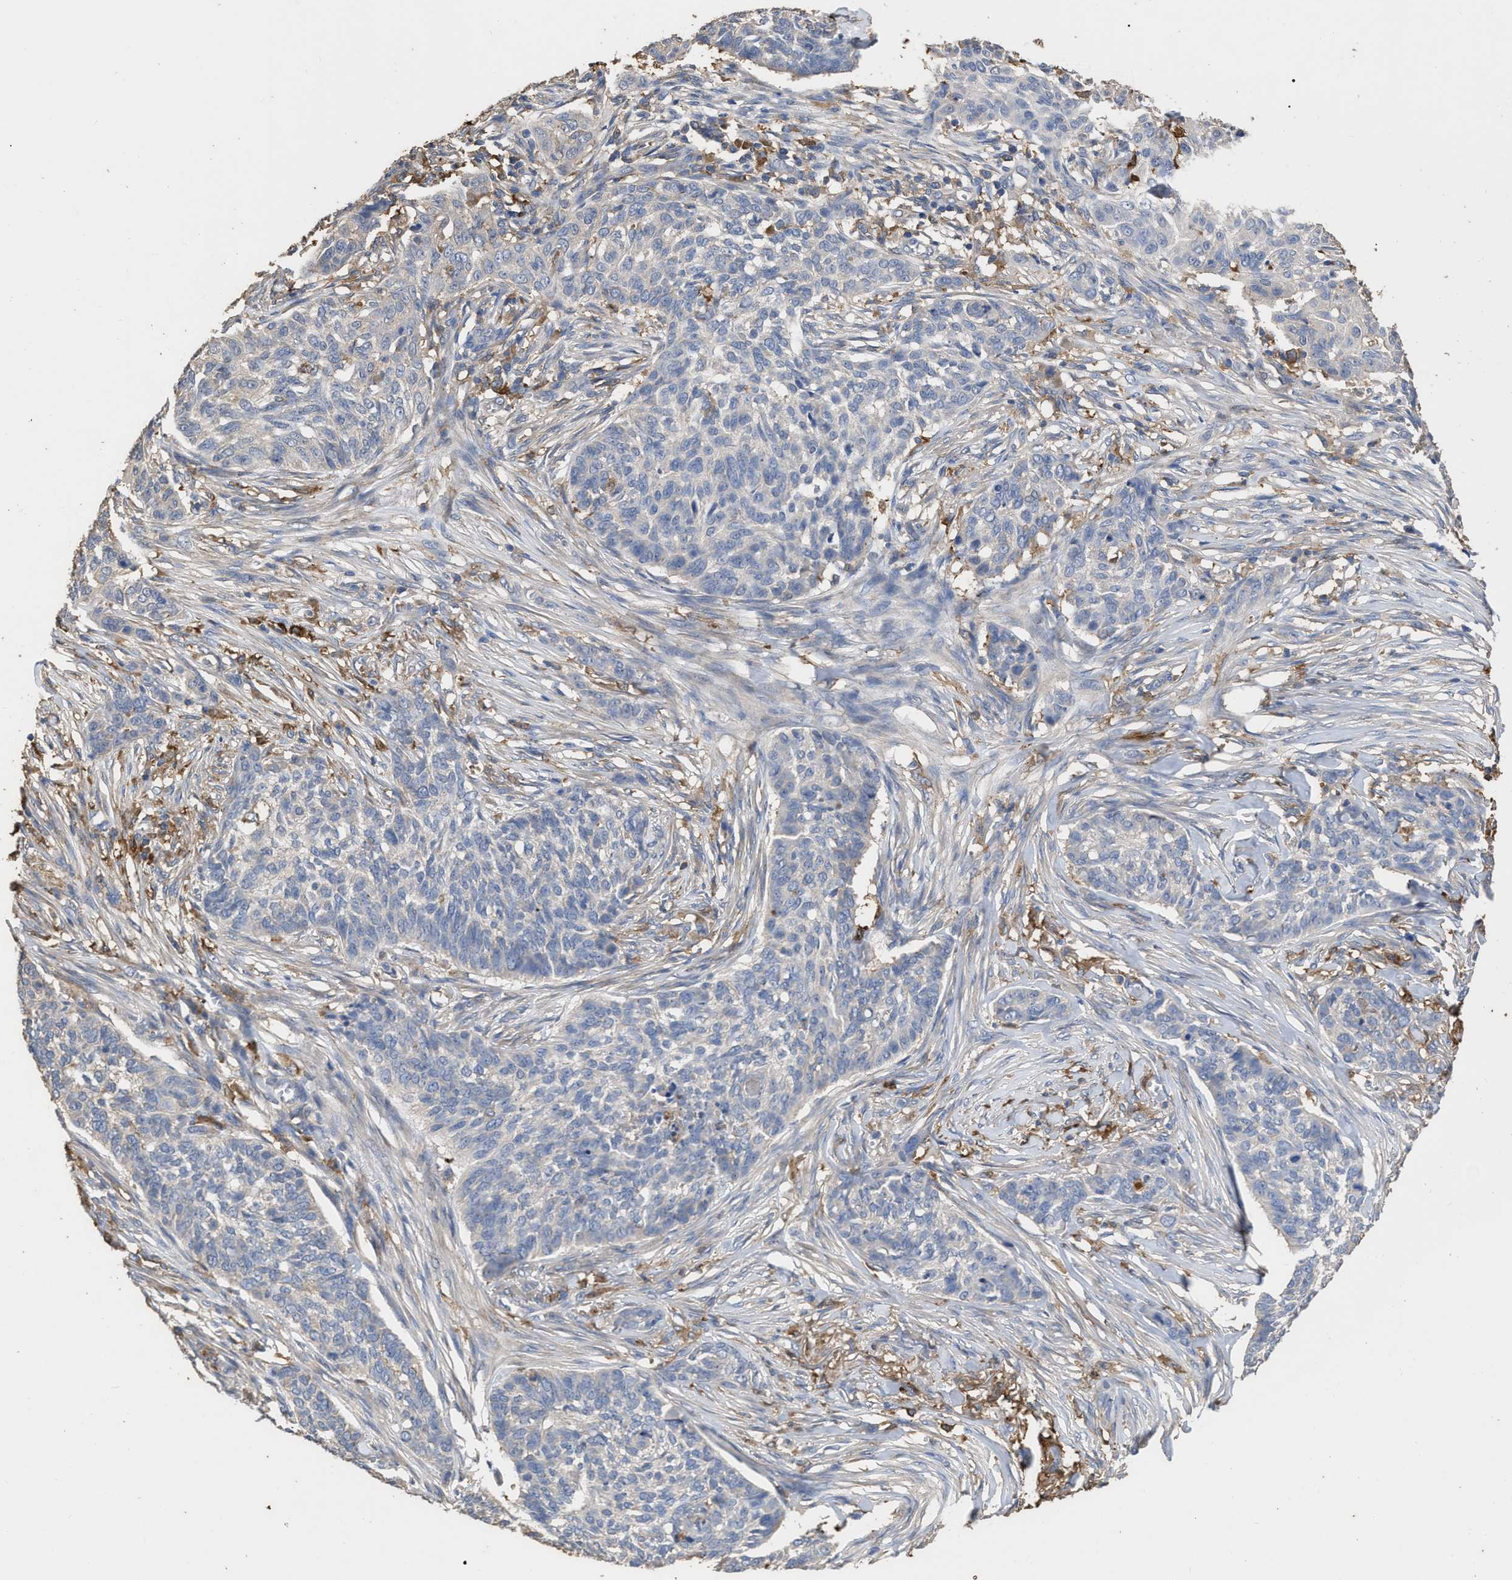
{"staining": {"intensity": "negative", "quantity": "none", "location": "none"}, "tissue": "skin cancer", "cell_type": "Tumor cells", "image_type": "cancer", "snomed": [{"axis": "morphology", "description": "Basal cell carcinoma"}, {"axis": "topography", "description": "Skin"}], "caption": "IHC of human basal cell carcinoma (skin) reveals no positivity in tumor cells.", "gene": "GPR179", "patient": {"sex": "male", "age": 85}}